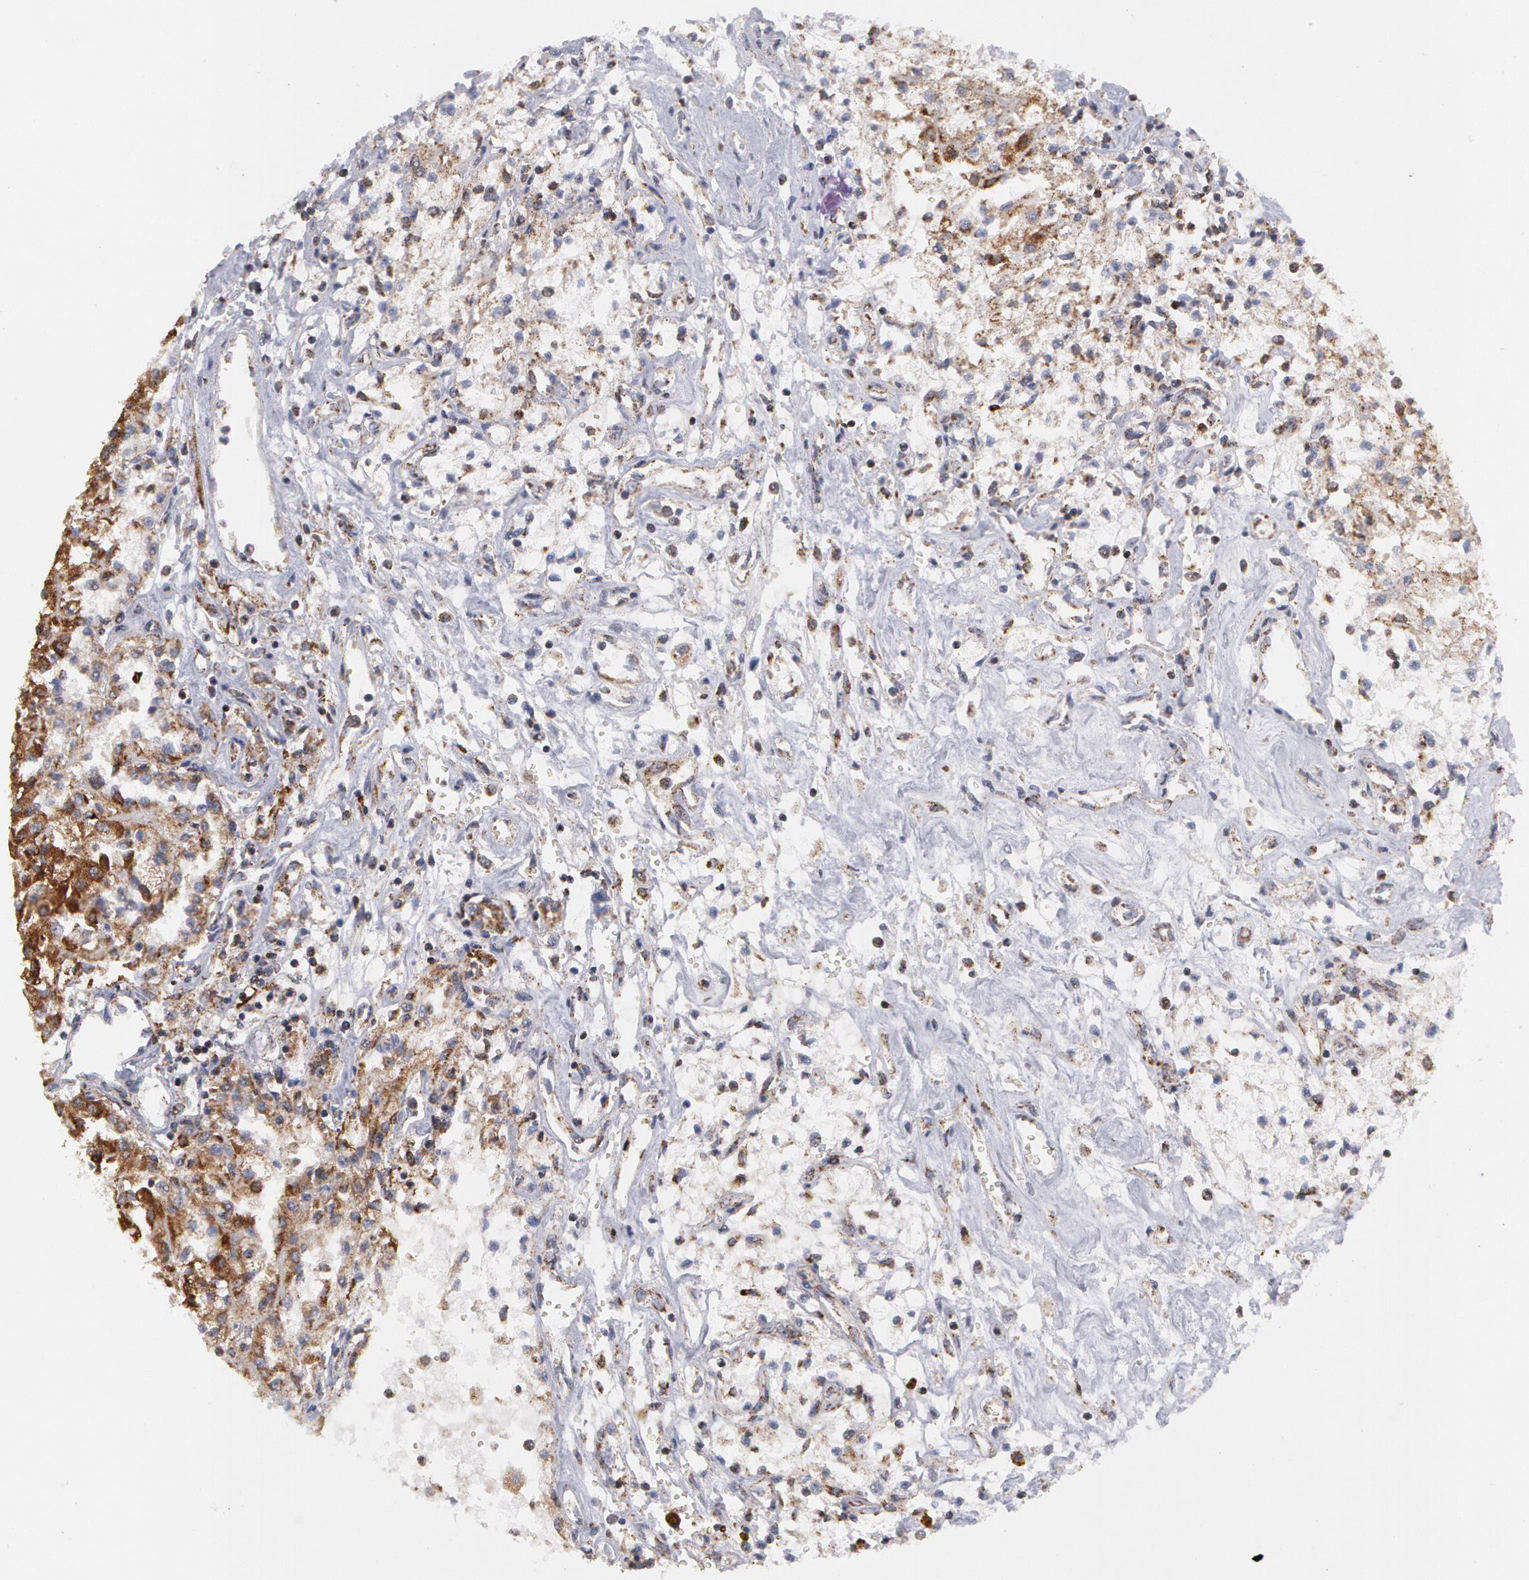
{"staining": {"intensity": "moderate", "quantity": "25%-75%", "location": "cytoplasmic/membranous"}, "tissue": "renal cancer", "cell_type": "Tumor cells", "image_type": "cancer", "snomed": [{"axis": "morphology", "description": "Adenocarcinoma, NOS"}, {"axis": "topography", "description": "Kidney"}], "caption": "This is a histology image of IHC staining of renal cancer (adenocarcinoma), which shows moderate staining in the cytoplasmic/membranous of tumor cells.", "gene": "ERBB2", "patient": {"sex": "male", "age": 78}}